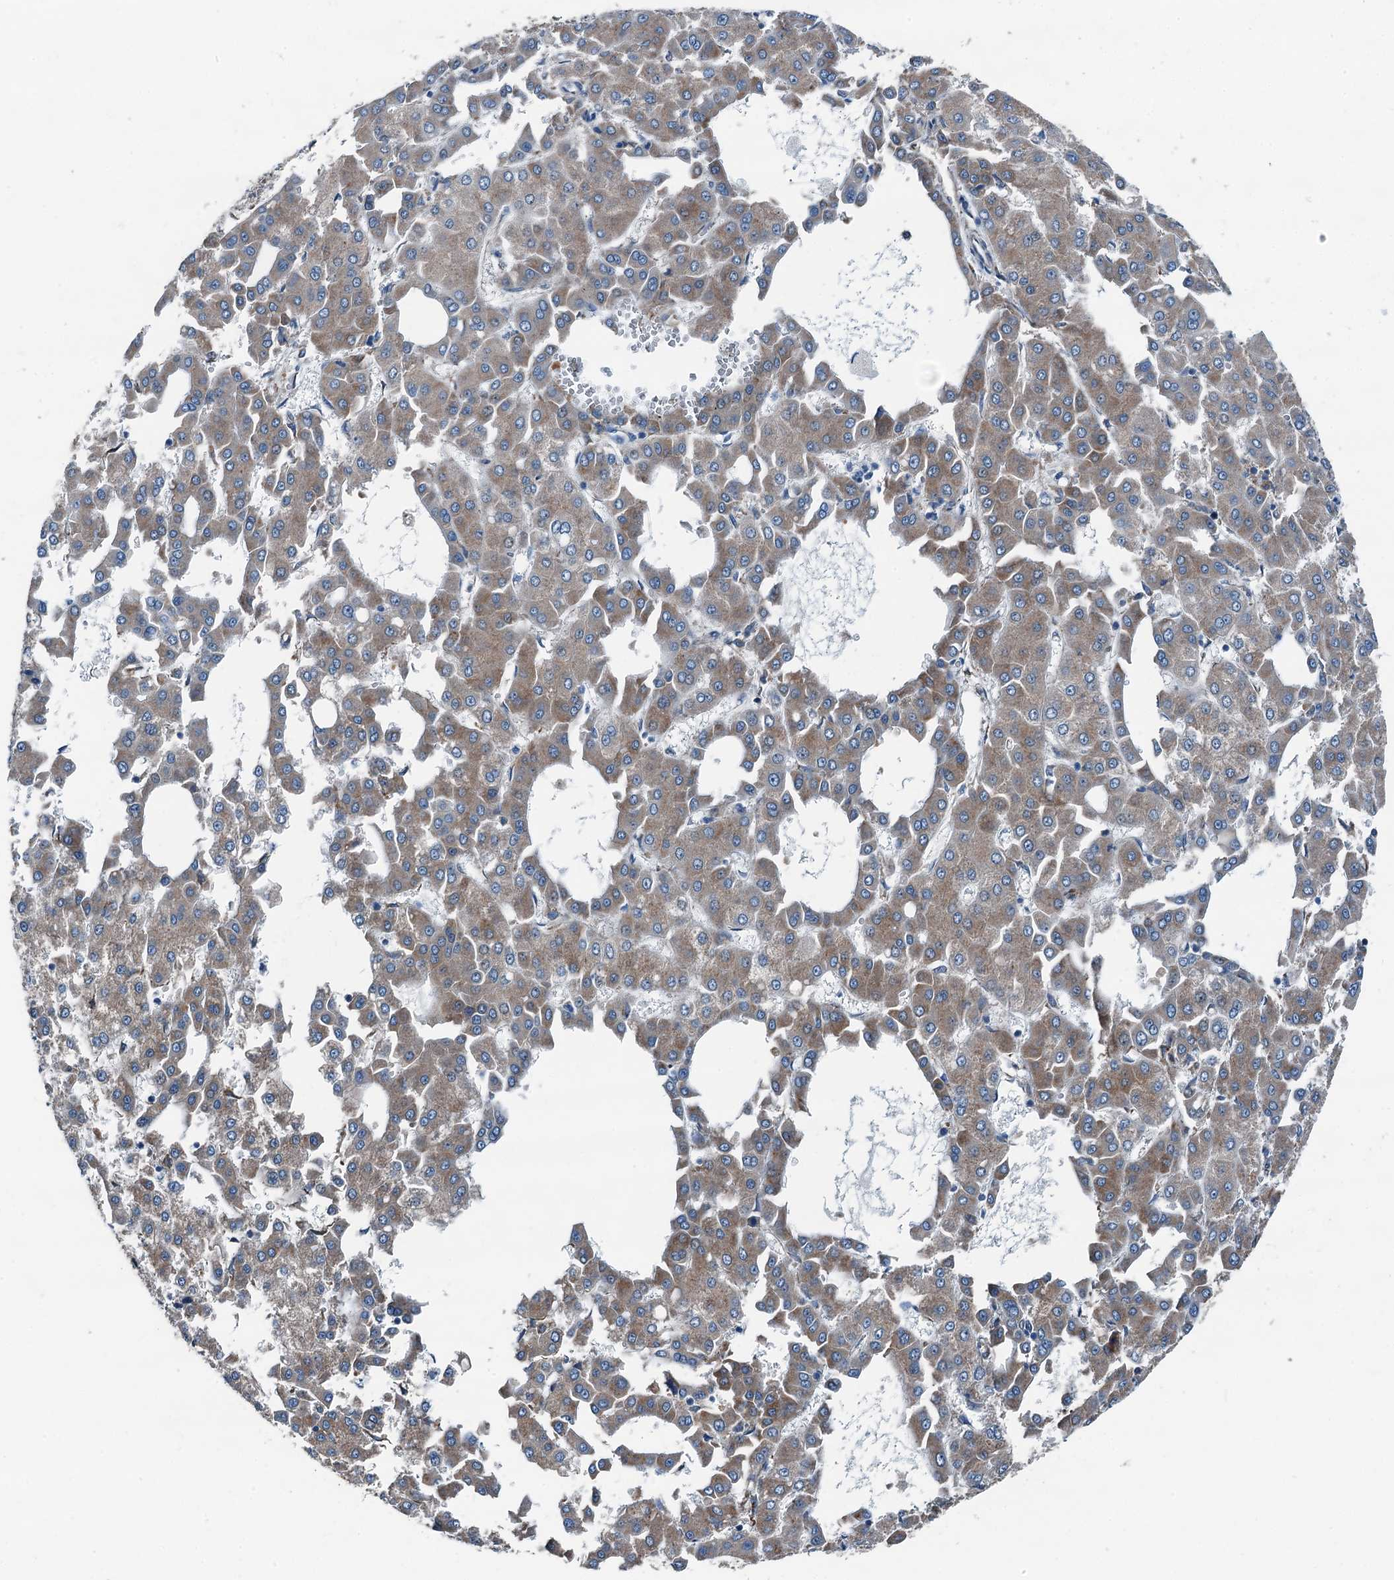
{"staining": {"intensity": "moderate", "quantity": ">75%", "location": "cytoplasmic/membranous"}, "tissue": "liver cancer", "cell_type": "Tumor cells", "image_type": "cancer", "snomed": [{"axis": "morphology", "description": "Carcinoma, Hepatocellular, NOS"}, {"axis": "topography", "description": "Liver"}], "caption": "The photomicrograph shows a brown stain indicating the presence of a protein in the cytoplasmic/membranous of tumor cells in liver cancer.", "gene": "TAMALIN", "patient": {"sex": "male", "age": 47}}